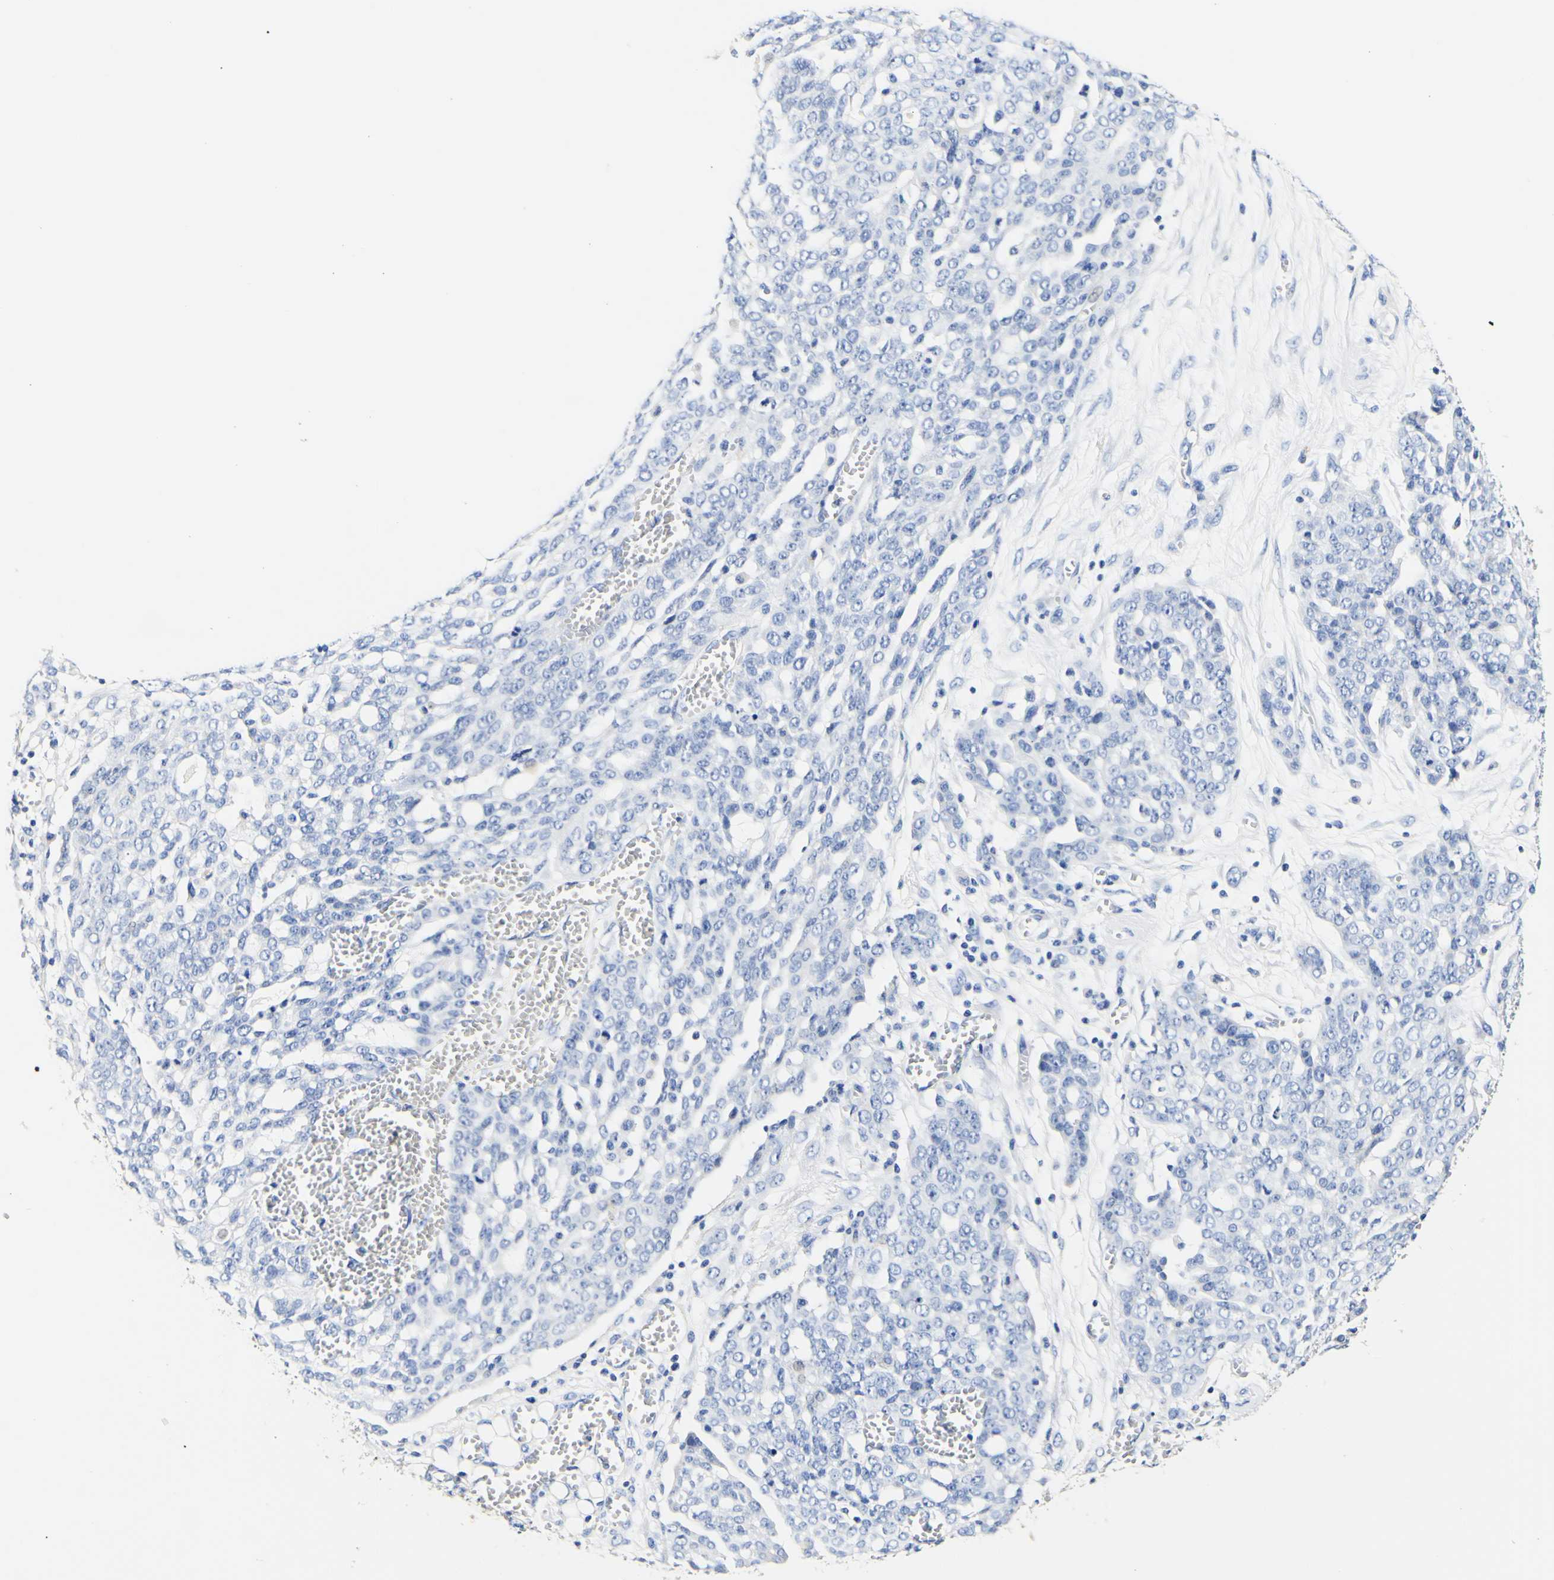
{"staining": {"intensity": "negative", "quantity": "none", "location": "none"}, "tissue": "ovarian cancer", "cell_type": "Tumor cells", "image_type": "cancer", "snomed": [{"axis": "morphology", "description": "Cystadenocarcinoma, serous, NOS"}, {"axis": "topography", "description": "Soft tissue"}, {"axis": "topography", "description": "Ovary"}], "caption": "DAB (3,3'-diaminobenzidine) immunohistochemical staining of ovarian cancer (serous cystadenocarcinoma) reveals no significant expression in tumor cells.", "gene": "CAMK4", "patient": {"sex": "female", "age": 57}}